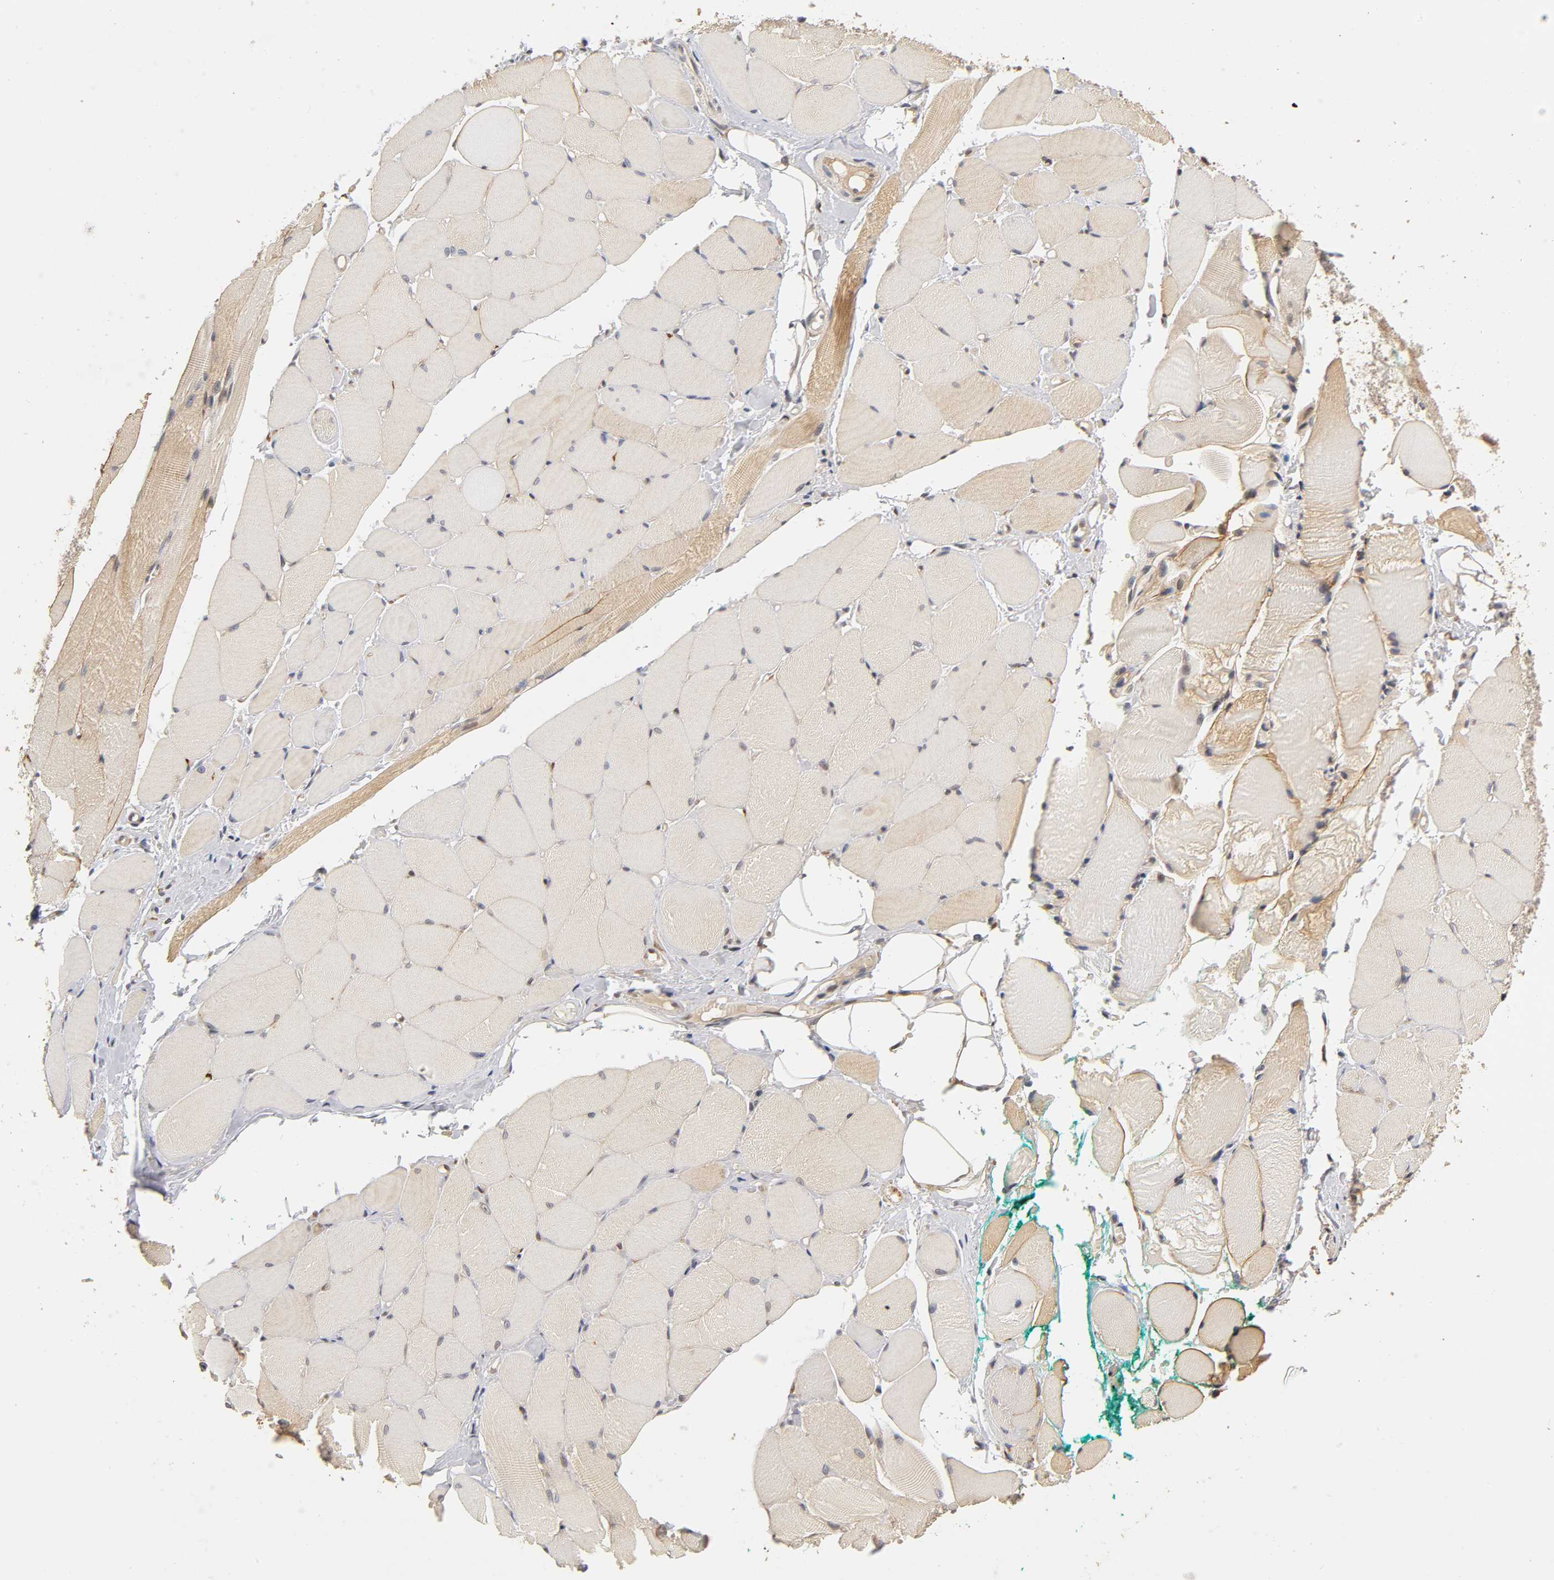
{"staining": {"intensity": "weak", "quantity": "25%-75%", "location": "cytoplasmic/membranous"}, "tissue": "skeletal muscle", "cell_type": "Myocytes", "image_type": "normal", "snomed": [{"axis": "morphology", "description": "Normal tissue, NOS"}, {"axis": "topography", "description": "Skeletal muscle"}, {"axis": "topography", "description": "Peripheral nerve tissue"}], "caption": "This micrograph displays immunohistochemistry (IHC) staining of unremarkable human skeletal muscle, with low weak cytoplasmic/membranous expression in about 25%-75% of myocytes.", "gene": "LAMB1", "patient": {"sex": "female", "age": 84}}